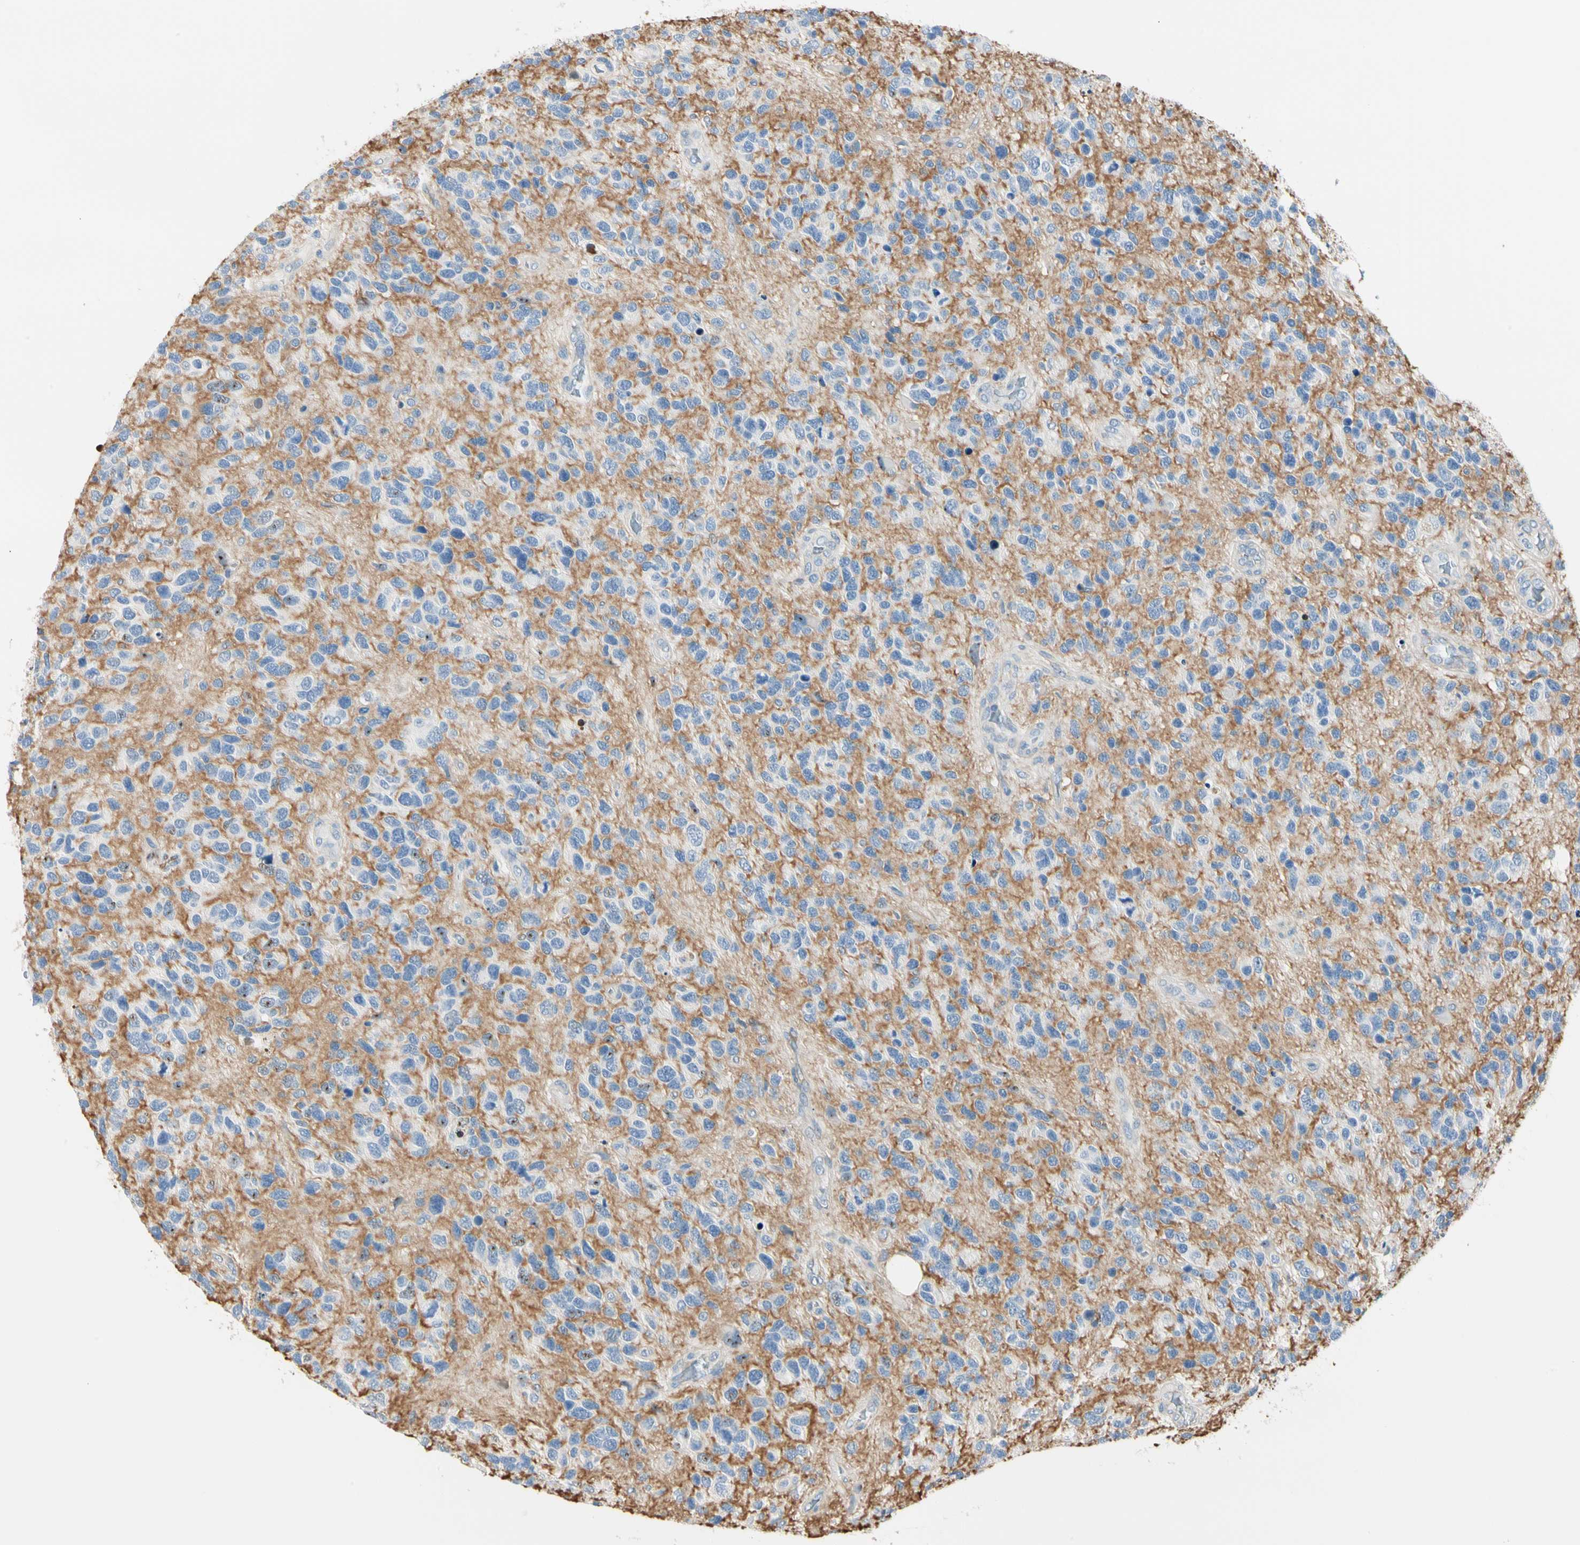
{"staining": {"intensity": "weak", "quantity": ">75%", "location": "cytoplasmic/membranous"}, "tissue": "glioma", "cell_type": "Tumor cells", "image_type": "cancer", "snomed": [{"axis": "morphology", "description": "Glioma, malignant, High grade"}, {"axis": "topography", "description": "Brain"}], "caption": "DAB (3,3'-diaminobenzidine) immunohistochemical staining of malignant high-grade glioma displays weak cytoplasmic/membranous protein positivity in about >75% of tumor cells.", "gene": "LAMB3", "patient": {"sex": "female", "age": 58}}